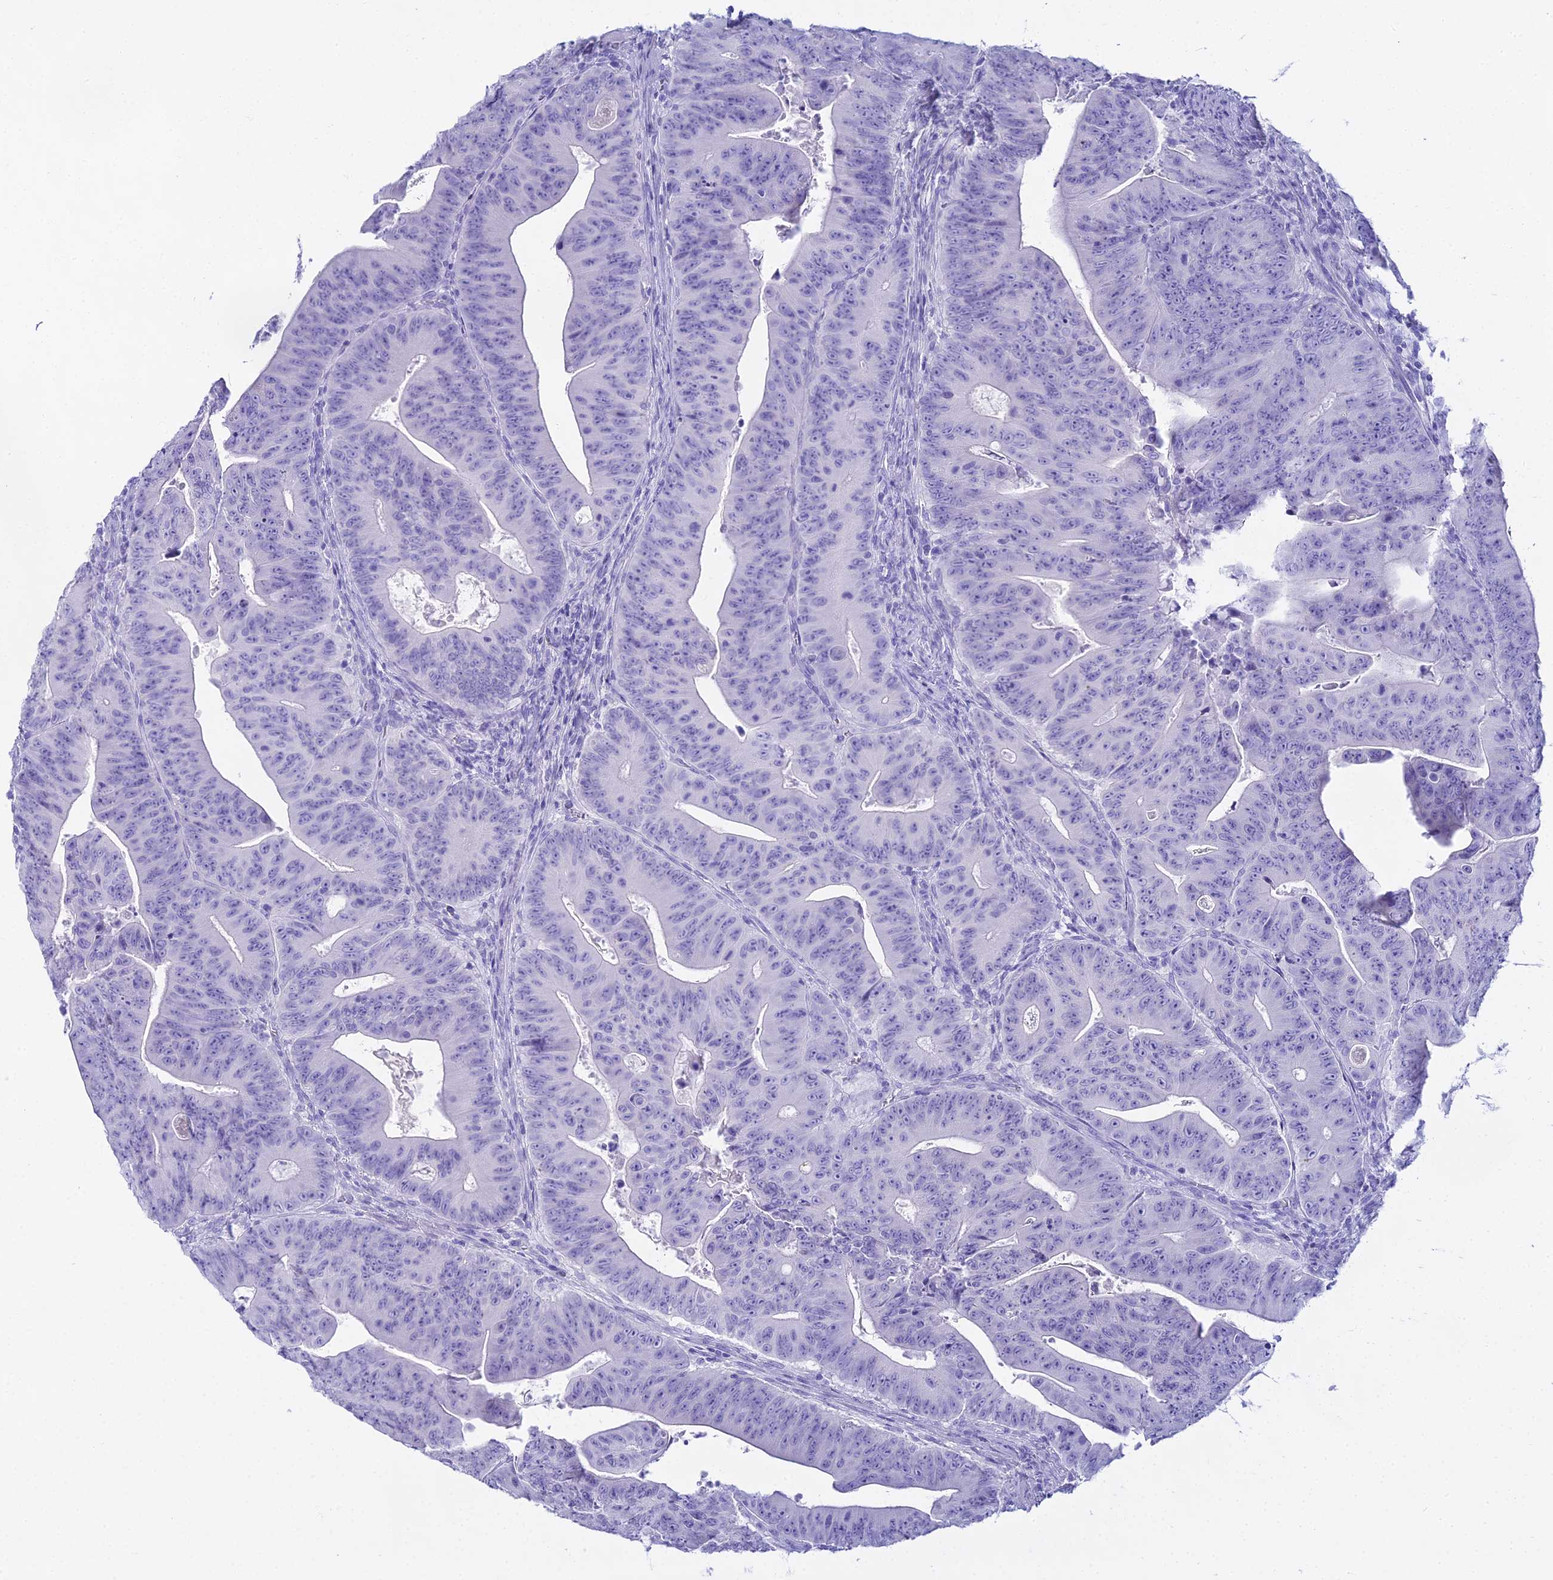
{"staining": {"intensity": "negative", "quantity": "none", "location": "none"}, "tissue": "colorectal cancer", "cell_type": "Tumor cells", "image_type": "cancer", "snomed": [{"axis": "morphology", "description": "Adenocarcinoma, NOS"}, {"axis": "topography", "description": "Rectum"}], "caption": "Immunohistochemical staining of human colorectal adenocarcinoma displays no significant staining in tumor cells.", "gene": "CGB2", "patient": {"sex": "female", "age": 75}}